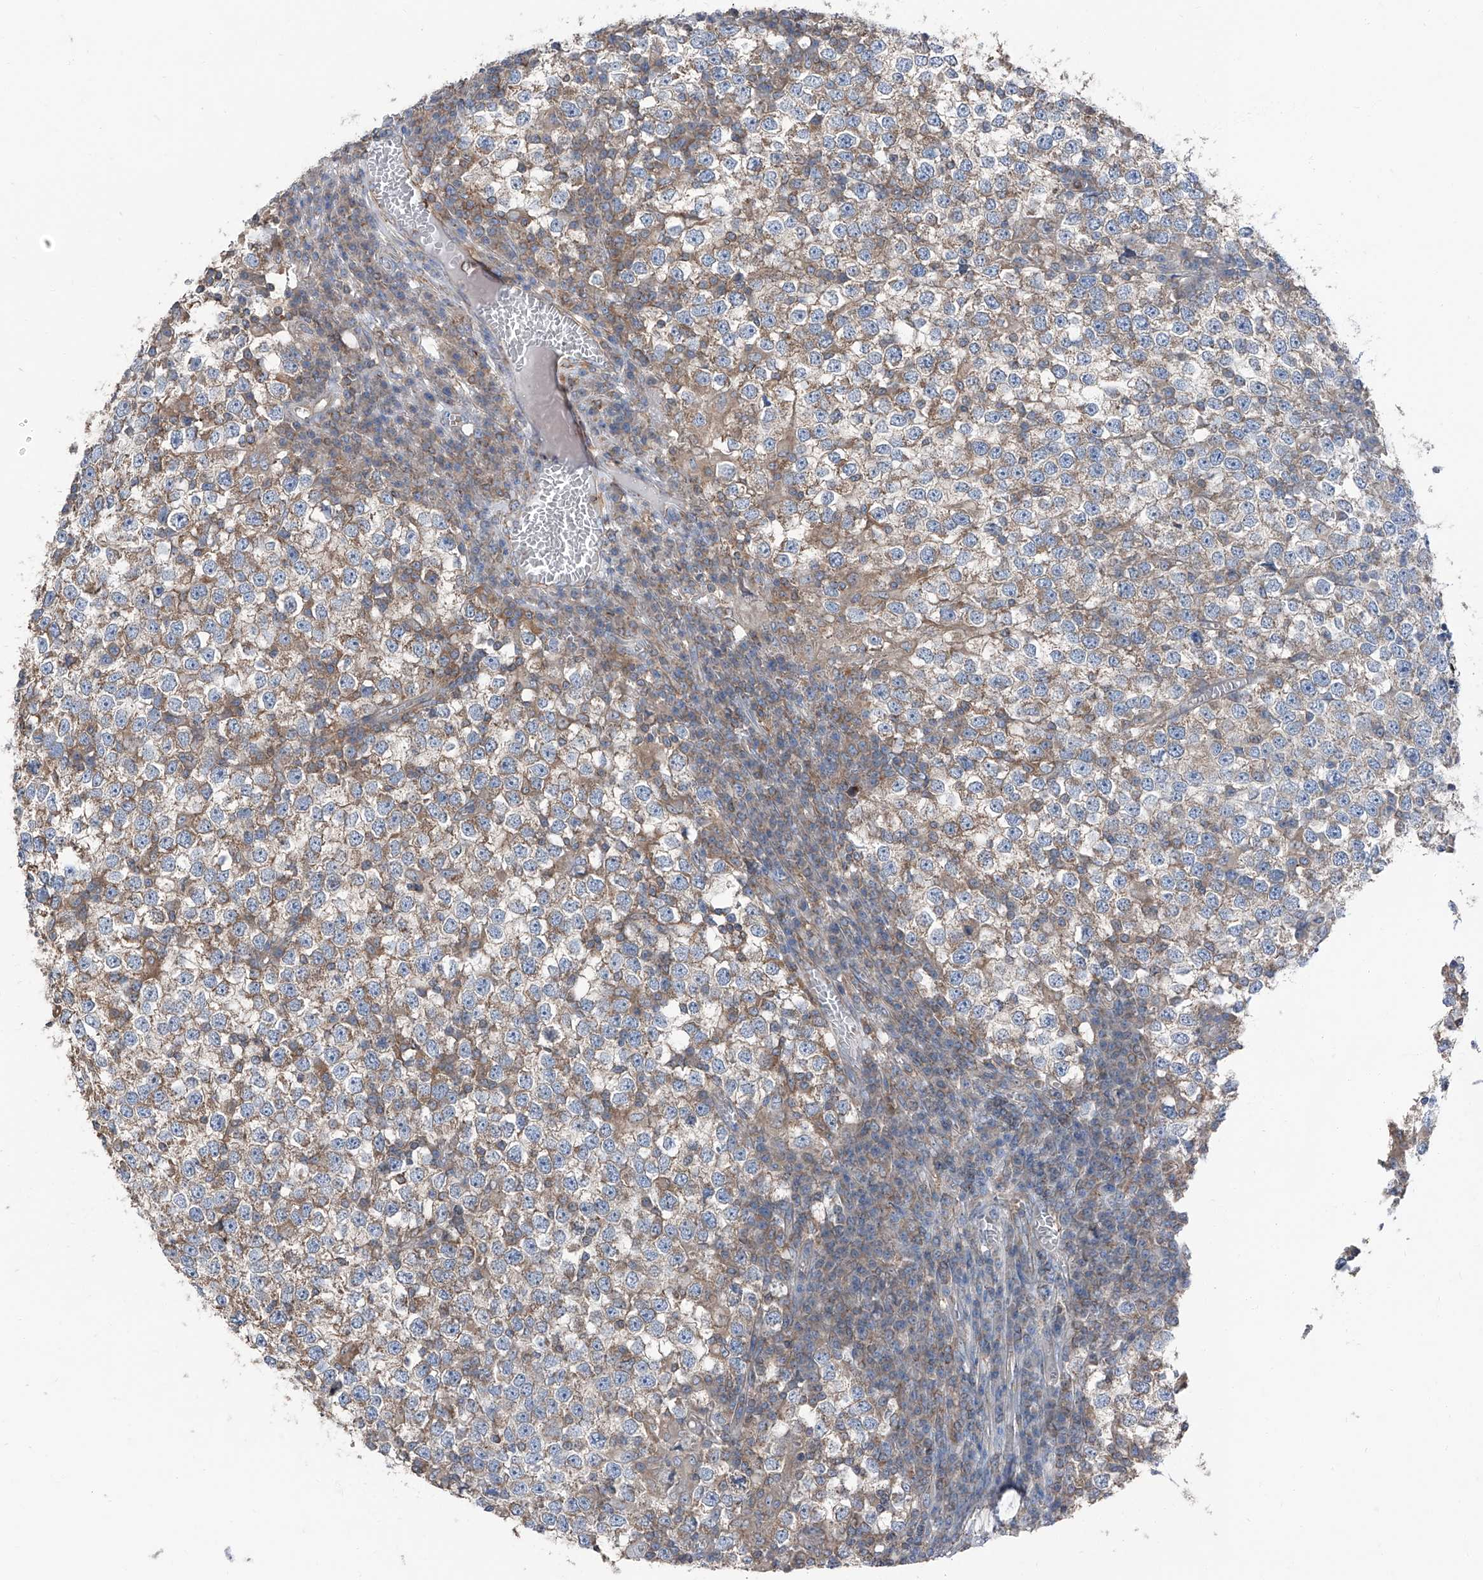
{"staining": {"intensity": "negative", "quantity": "none", "location": "none"}, "tissue": "testis cancer", "cell_type": "Tumor cells", "image_type": "cancer", "snomed": [{"axis": "morphology", "description": "Seminoma, NOS"}, {"axis": "topography", "description": "Testis"}], "caption": "High power microscopy histopathology image of an immunohistochemistry (IHC) micrograph of testis cancer, revealing no significant positivity in tumor cells.", "gene": "GPR142", "patient": {"sex": "male", "age": 65}}